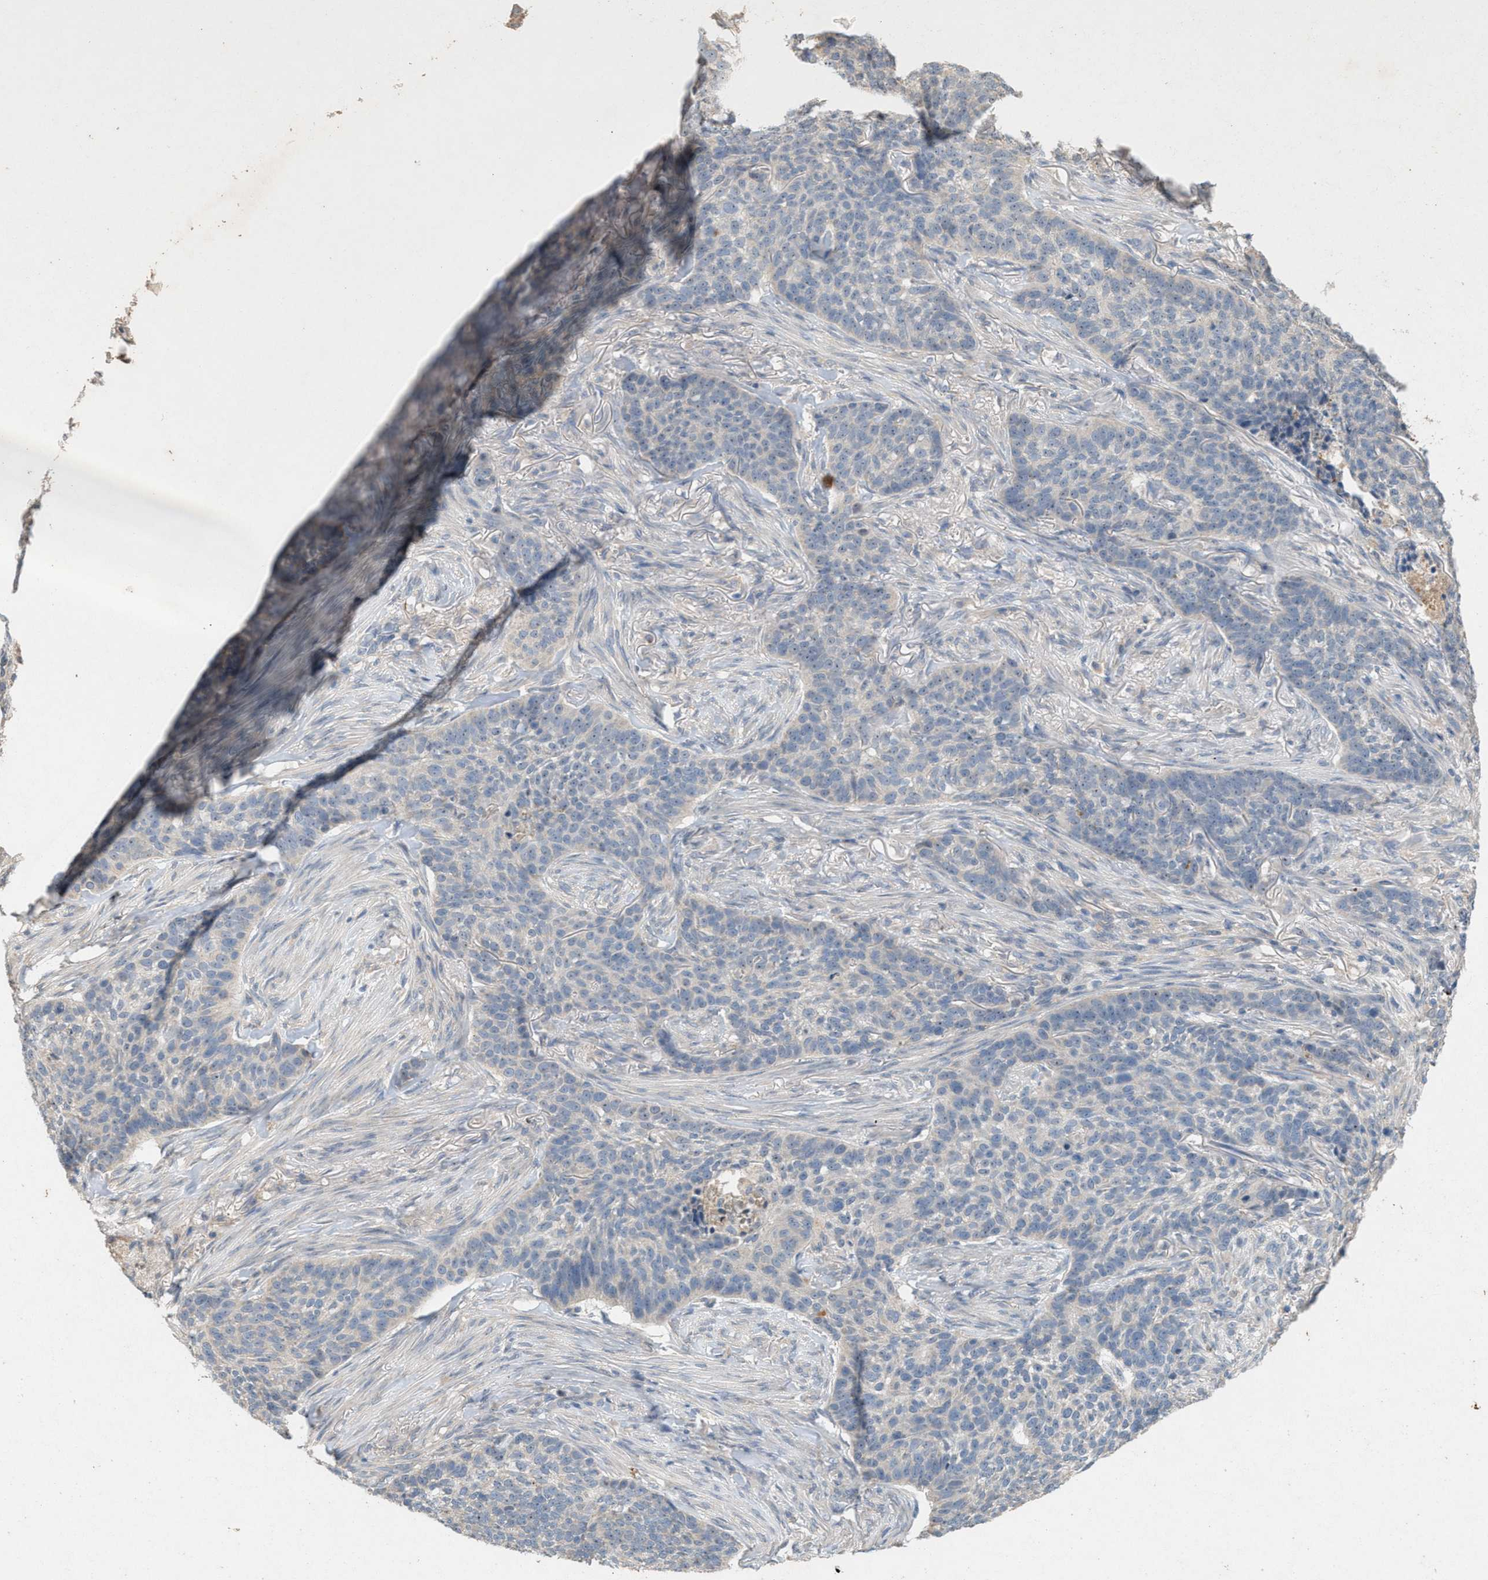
{"staining": {"intensity": "negative", "quantity": "none", "location": "none"}, "tissue": "skin cancer", "cell_type": "Tumor cells", "image_type": "cancer", "snomed": [{"axis": "morphology", "description": "Basal cell carcinoma"}, {"axis": "topography", "description": "Skin"}], "caption": "DAB (3,3'-diaminobenzidine) immunohistochemical staining of basal cell carcinoma (skin) reveals no significant staining in tumor cells.", "gene": "DCAF7", "patient": {"sex": "male", "age": 85}}